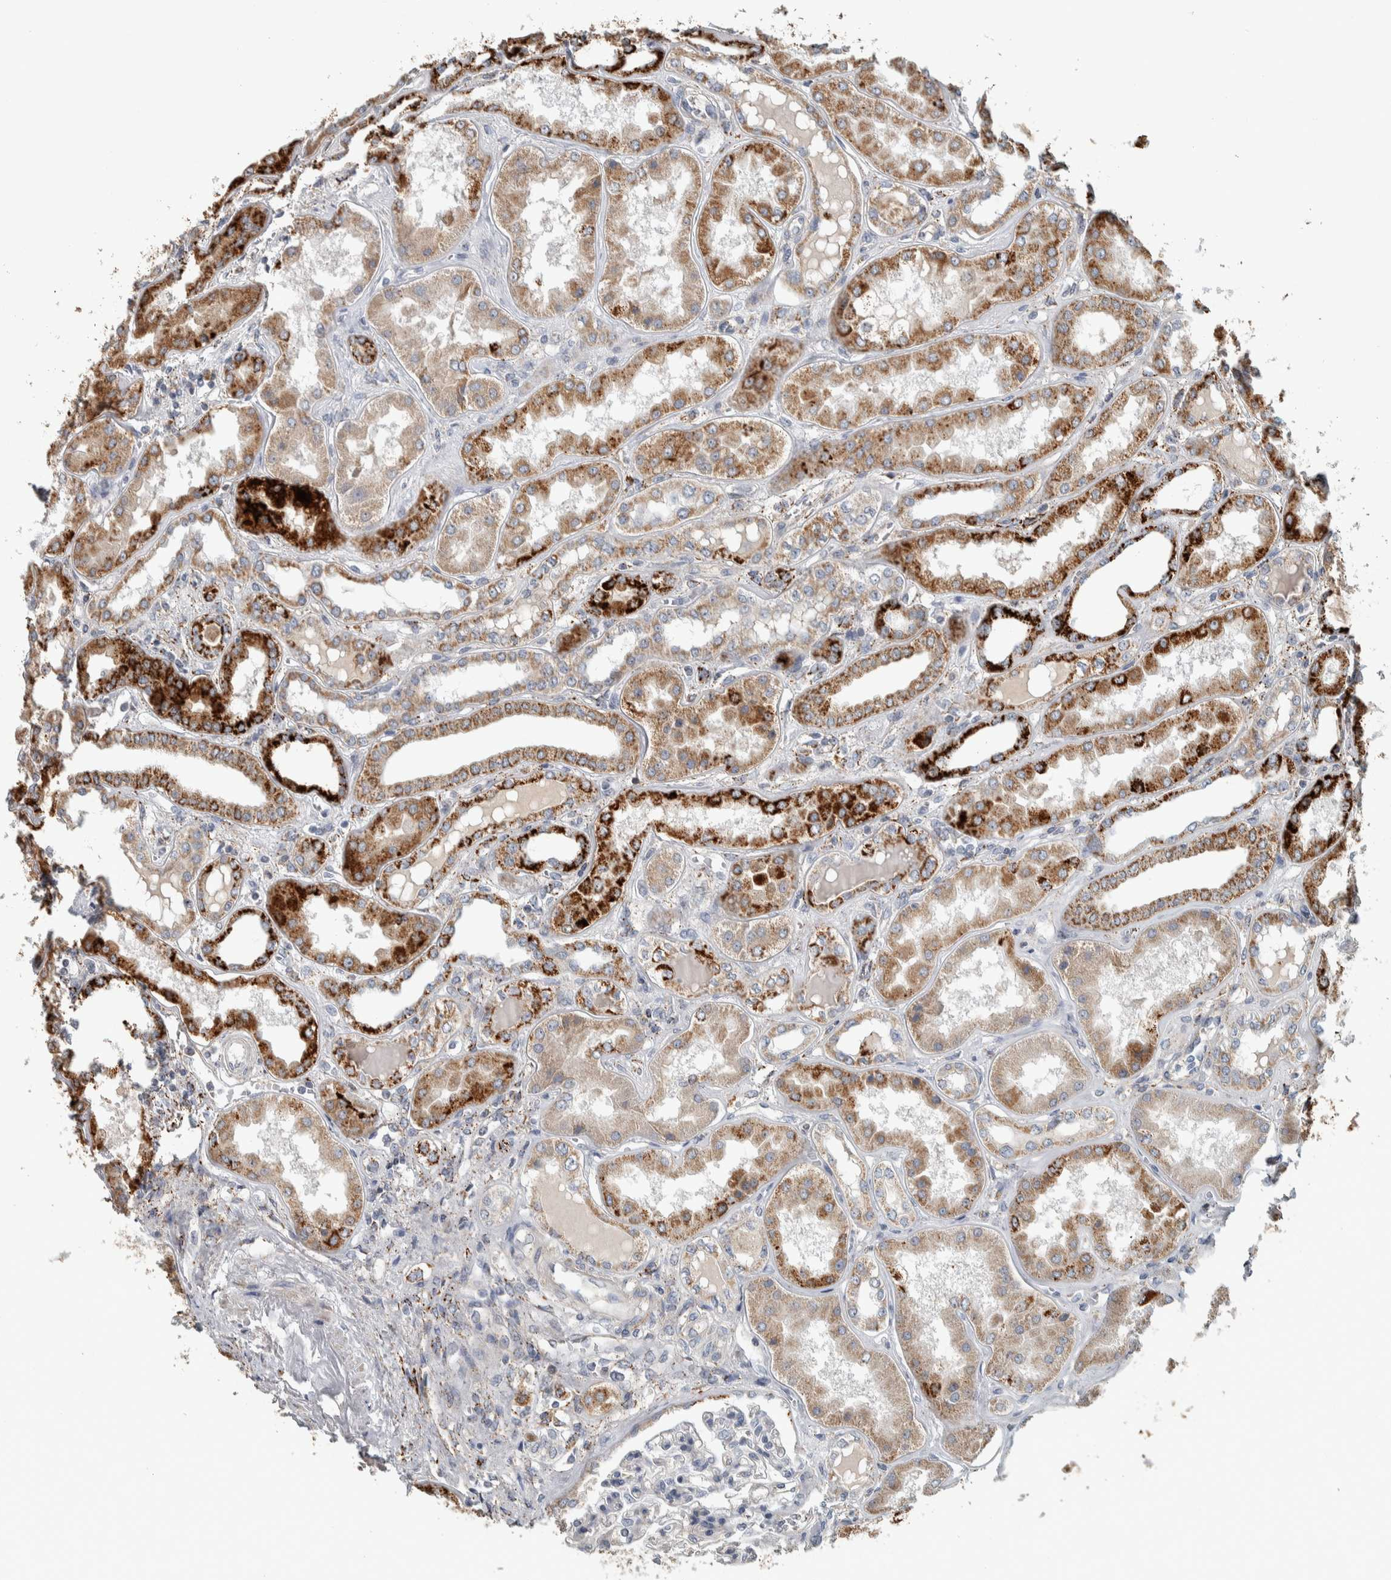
{"staining": {"intensity": "negative", "quantity": "none", "location": "none"}, "tissue": "kidney", "cell_type": "Cells in glomeruli", "image_type": "normal", "snomed": [{"axis": "morphology", "description": "Normal tissue, NOS"}, {"axis": "topography", "description": "Kidney"}], "caption": "The immunohistochemistry histopathology image has no significant positivity in cells in glomeruli of kidney.", "gene": "FAM78A", "patient": {"sex": "female", "age": 56}}